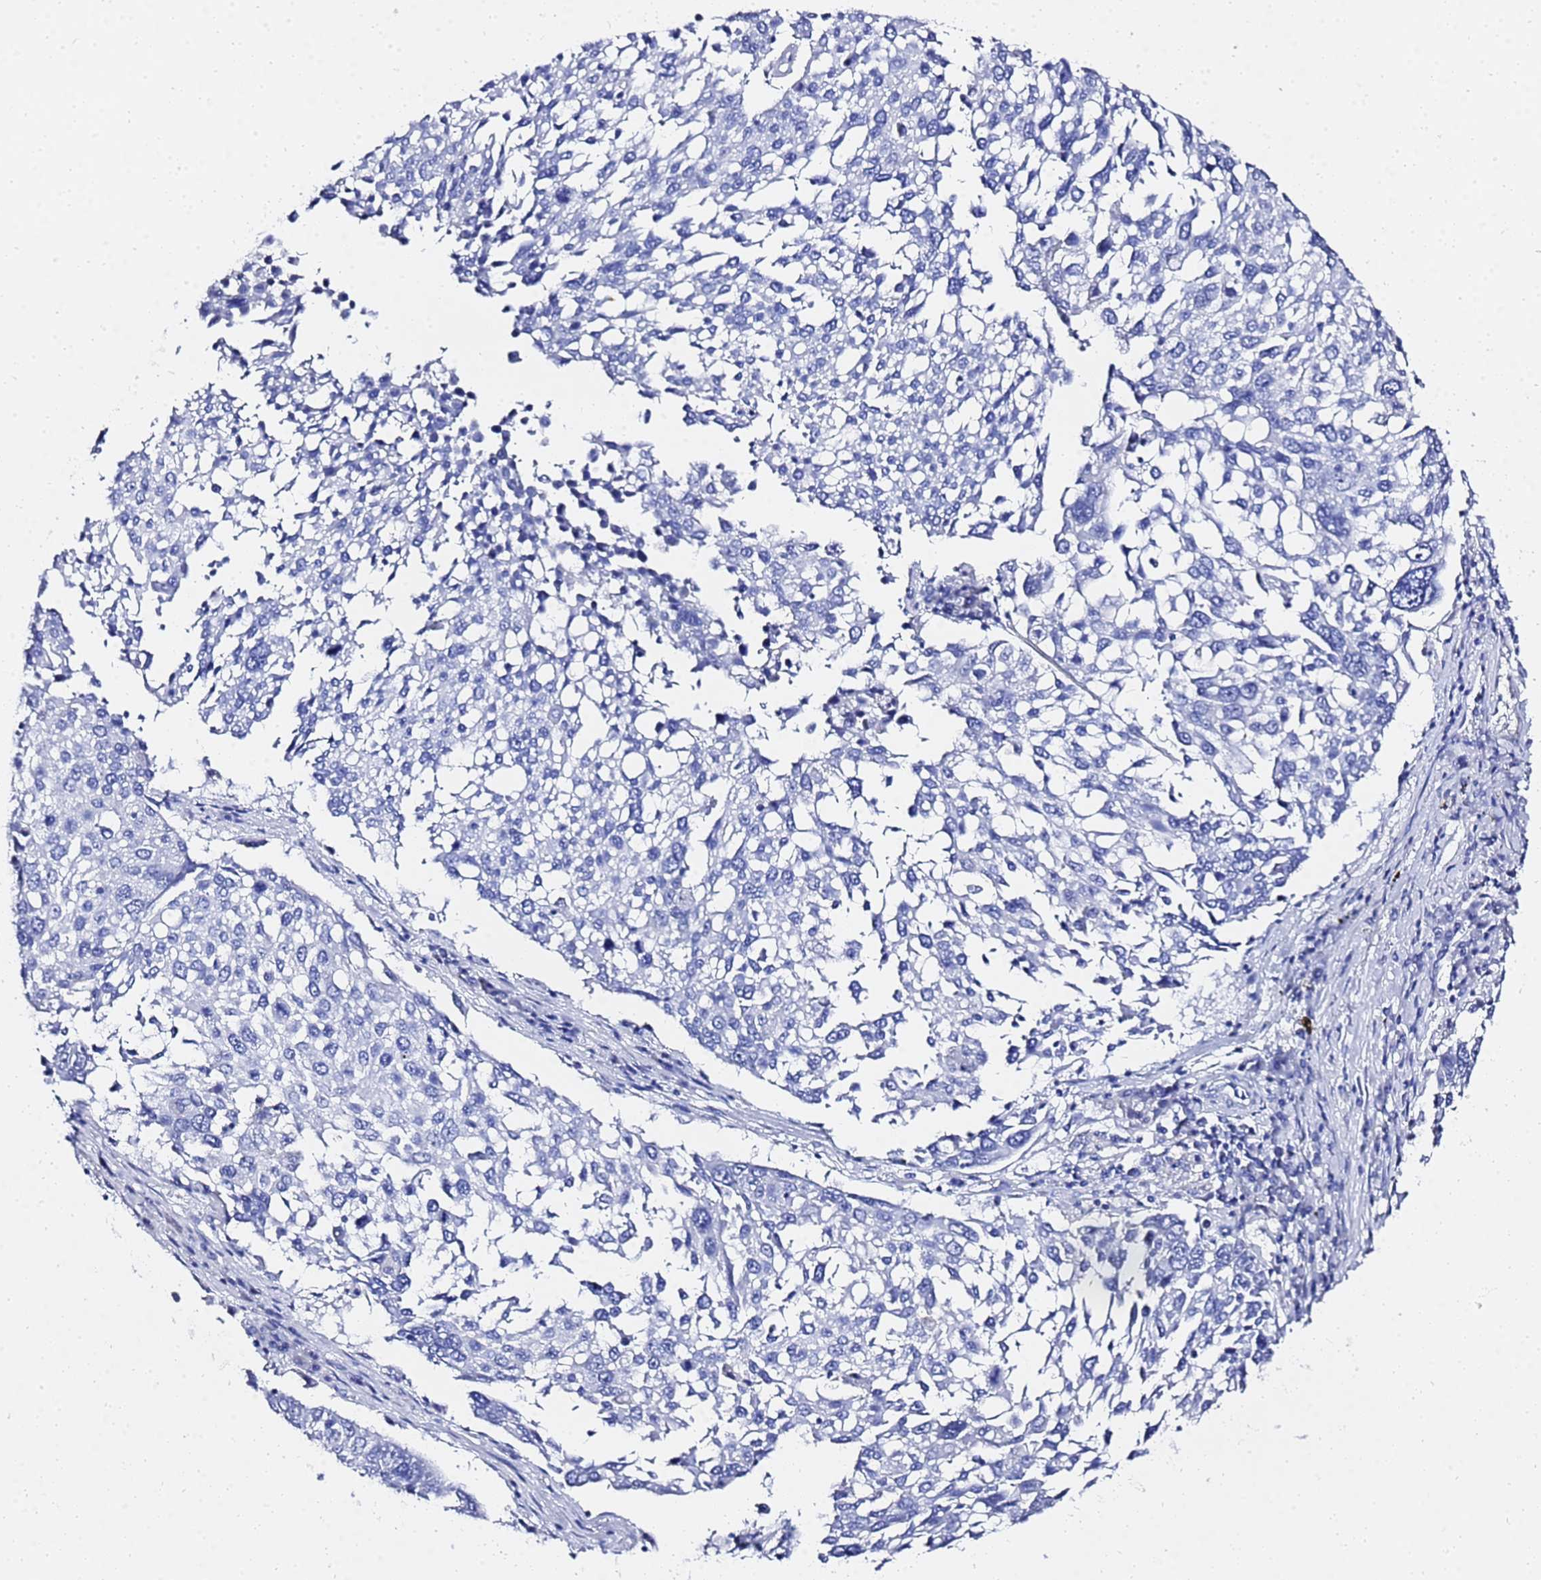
{"staining": {"intensity": "negative", "quantity": "none", "location": "none"}, "tissue": "lung cancer", "cell_type": "Tumor cells", "image_type": "cancer", "snomed": [{"axis": "morphology", "description": "Squamous cell carcinoma, NOS"}, {"axis": "topography", "description": "Lung"}], "caption": "An immunohistochemistry image of lung squamous cell carcinoma is shown. There is no staining in tumor cells of lung squamous cell carcinoma.", "gene": "GGT1", "patient": {"sex": "male", "age": 65}}